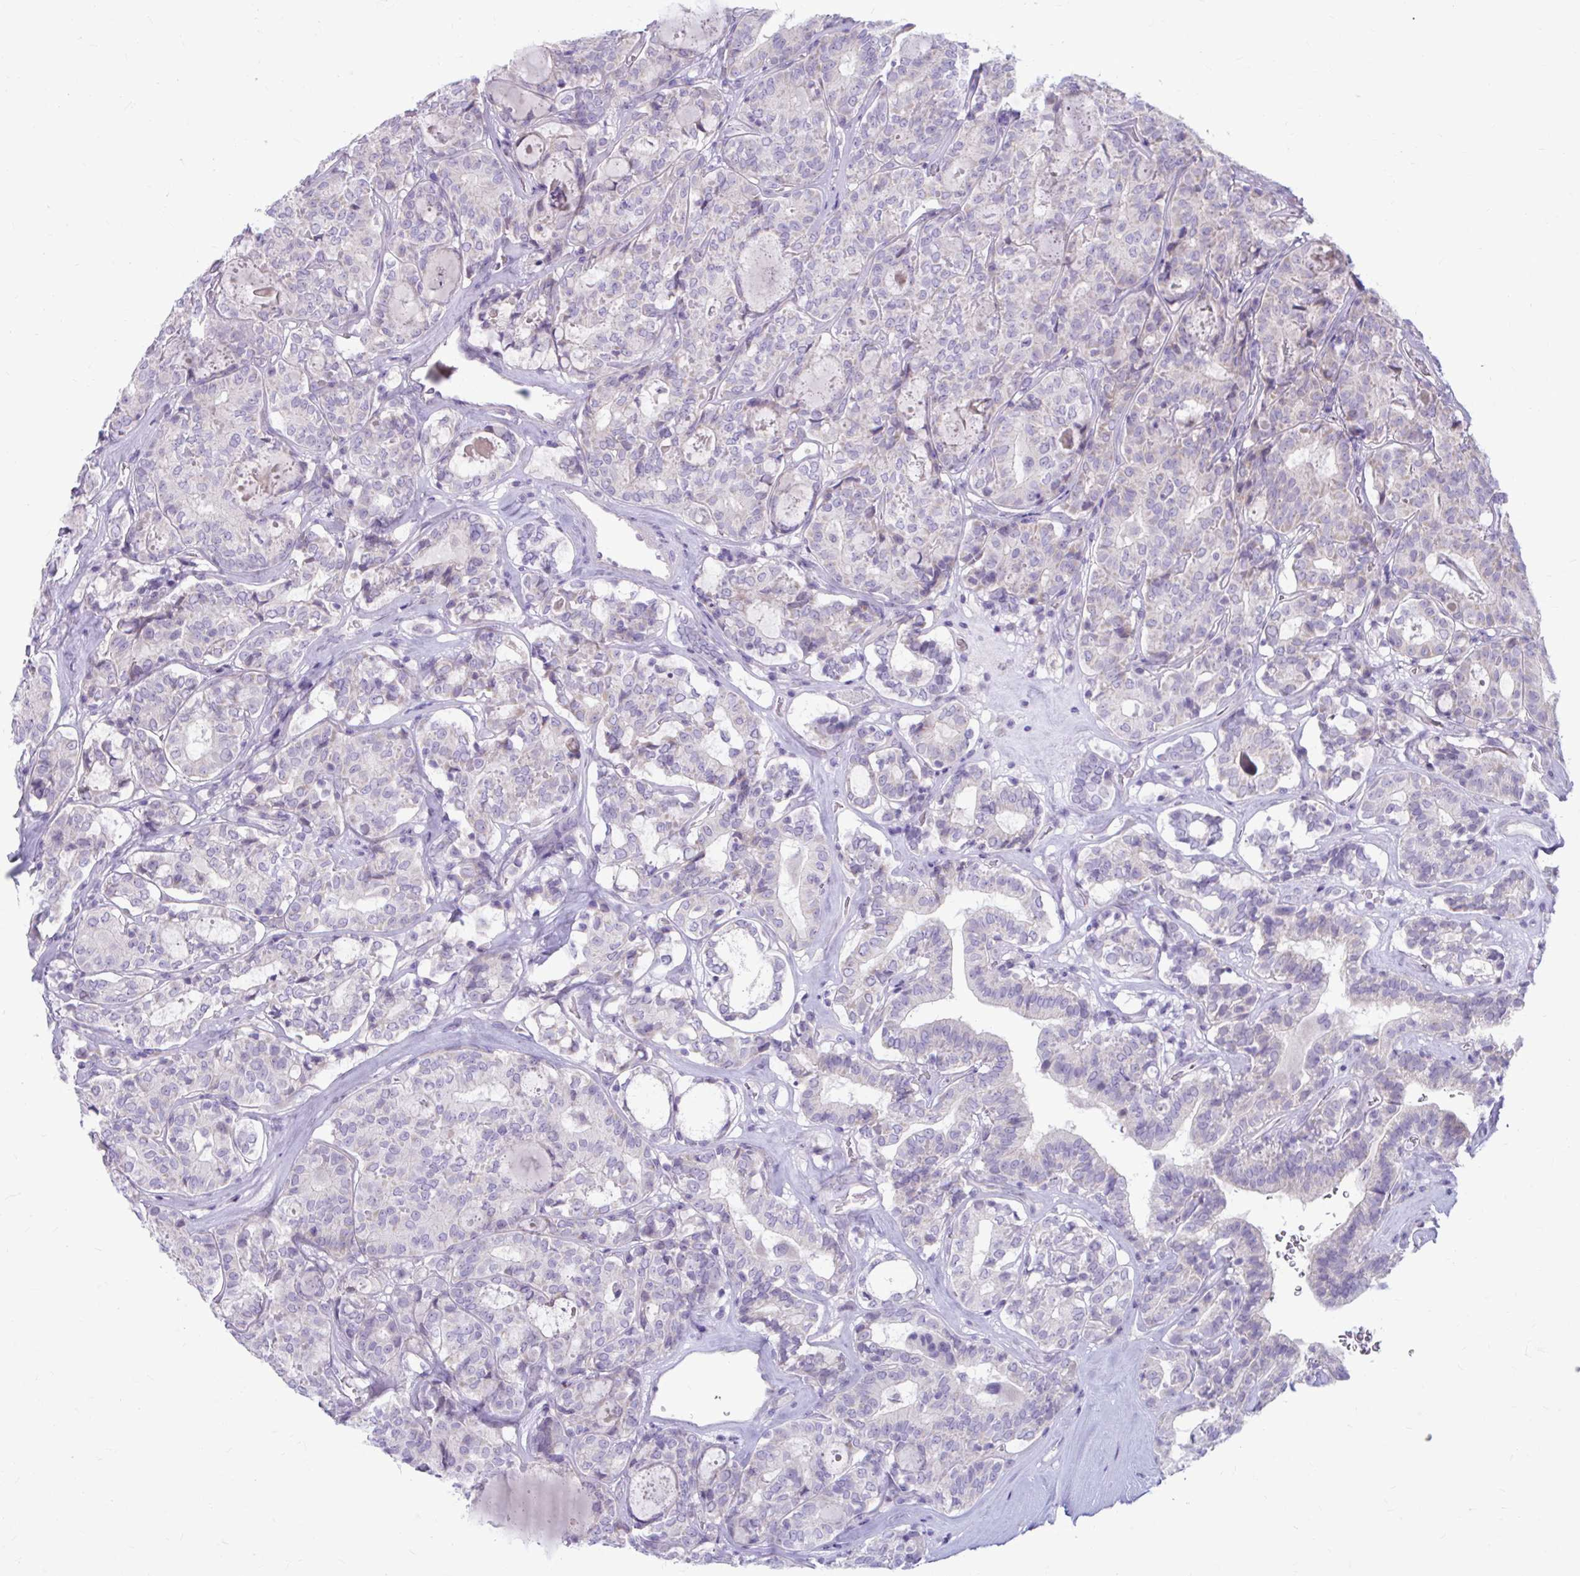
{"staining": {"intensity": "negative", "quantity": "none", "location": "none"}, "tissue": "thyroid cancer", "cell_type": "Tumor cells", "image_type": "cancer", "snomed": [{"axis": "morphology", "description": "Papillary adenocarcinoma, NOS"}, {"axis": "topography", "description": "Thyroid gland"}], "caption": "IHC histopathology image of neoplastic tissue: thyroid cancer stained with DAB demonstrates no significant protein positivity in tumor cells.", "gene": "CHIA", "patient": {"sex": "female", "age": 72}}